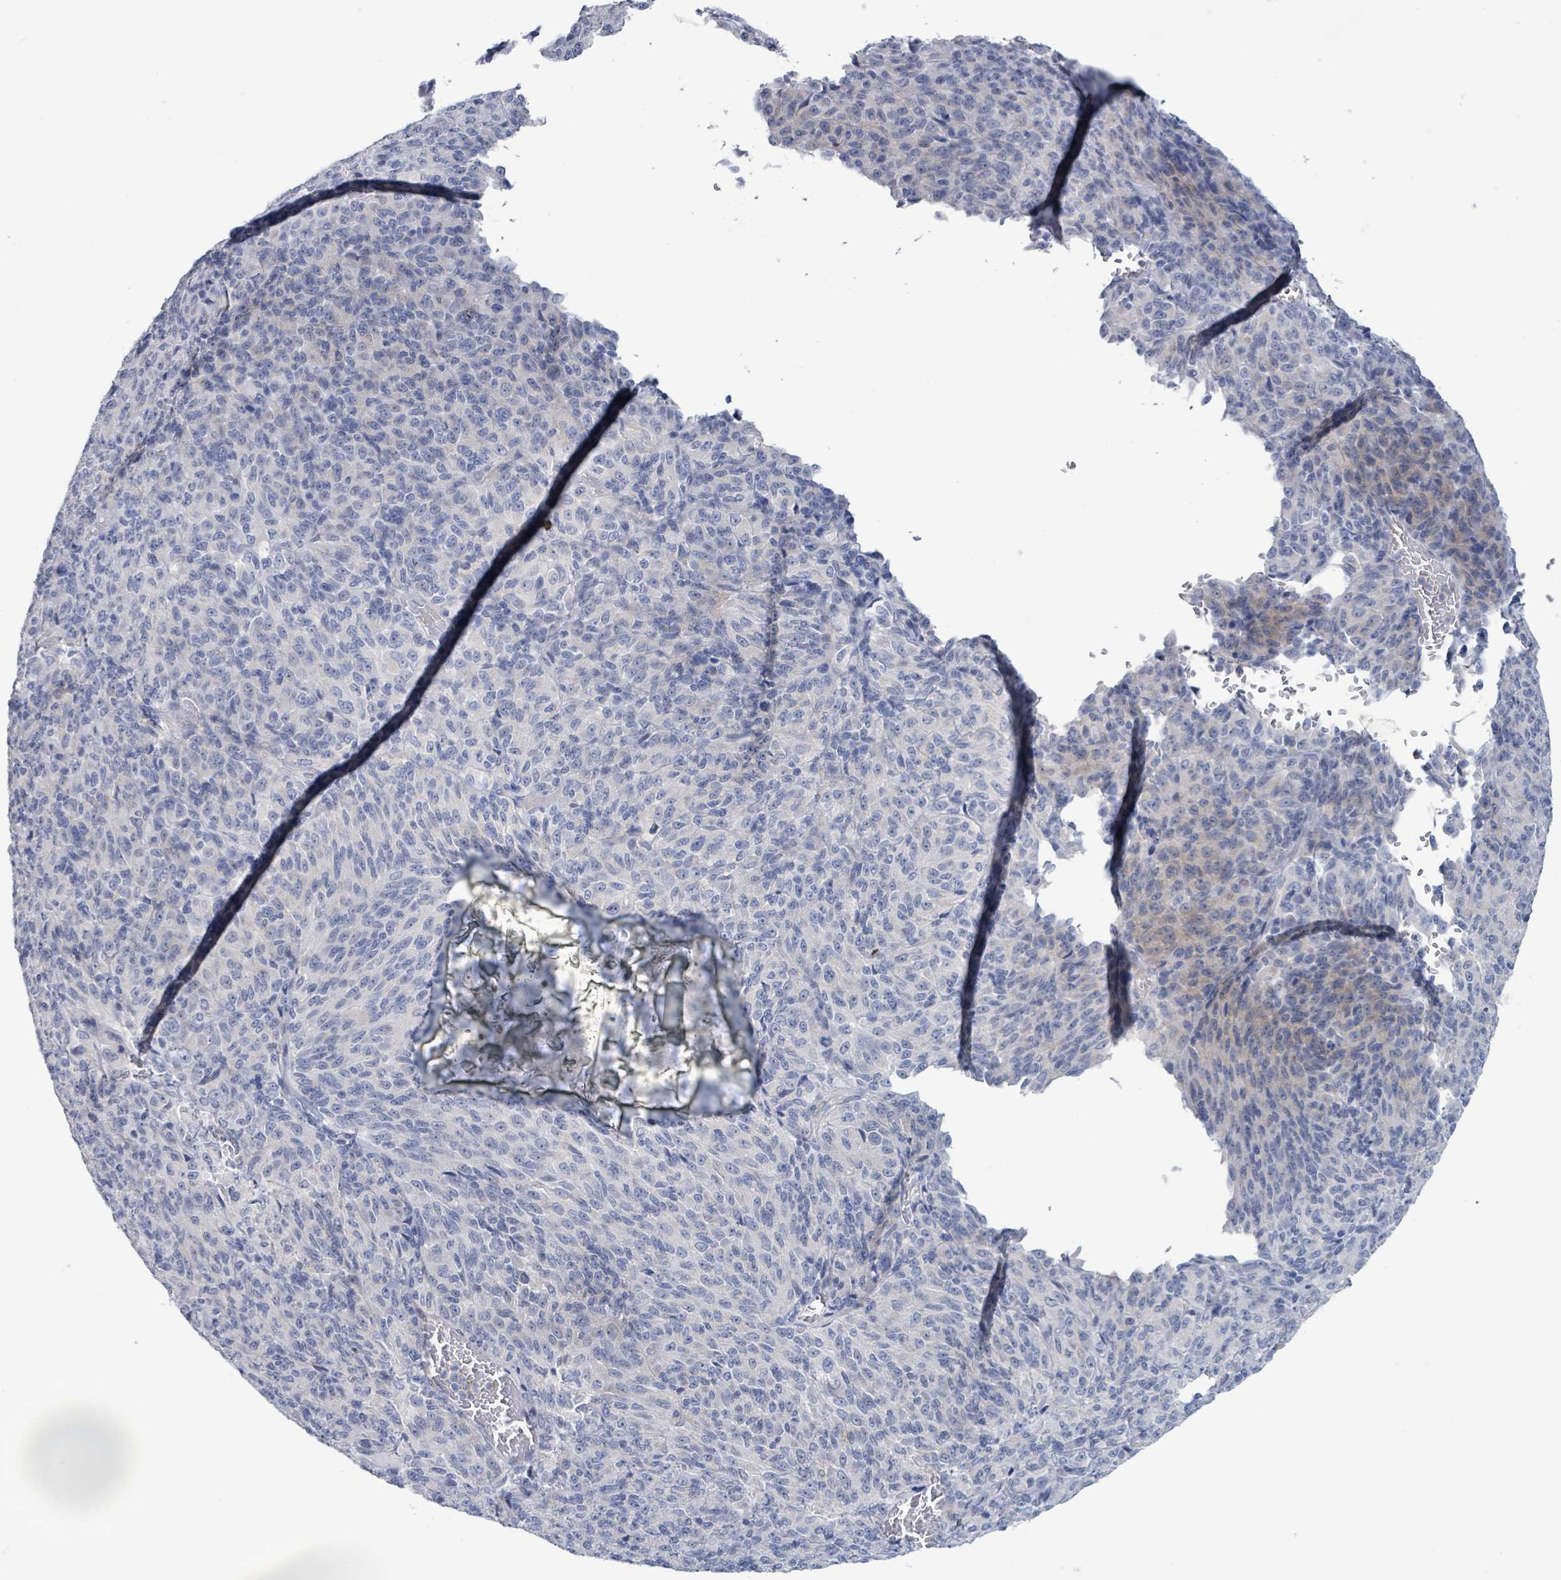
{"staining": {"intensity": "negative", "quantity": "none", "location": "none"}, "tissue": "melanoma", "cell_type": "Tumor cells", "image_type": "cancer", "snomed": [{"axis": "morphology", "description": "Malignant melanoma, Metastatic site"}, {"axis": "topography", "description": "Brain"}], "caption": "Photomicrograph shows no protein staining in tumor cells of melanoma tissue.", "gene": "PKLR", "patient": {"sex": "female", "age": 56}}